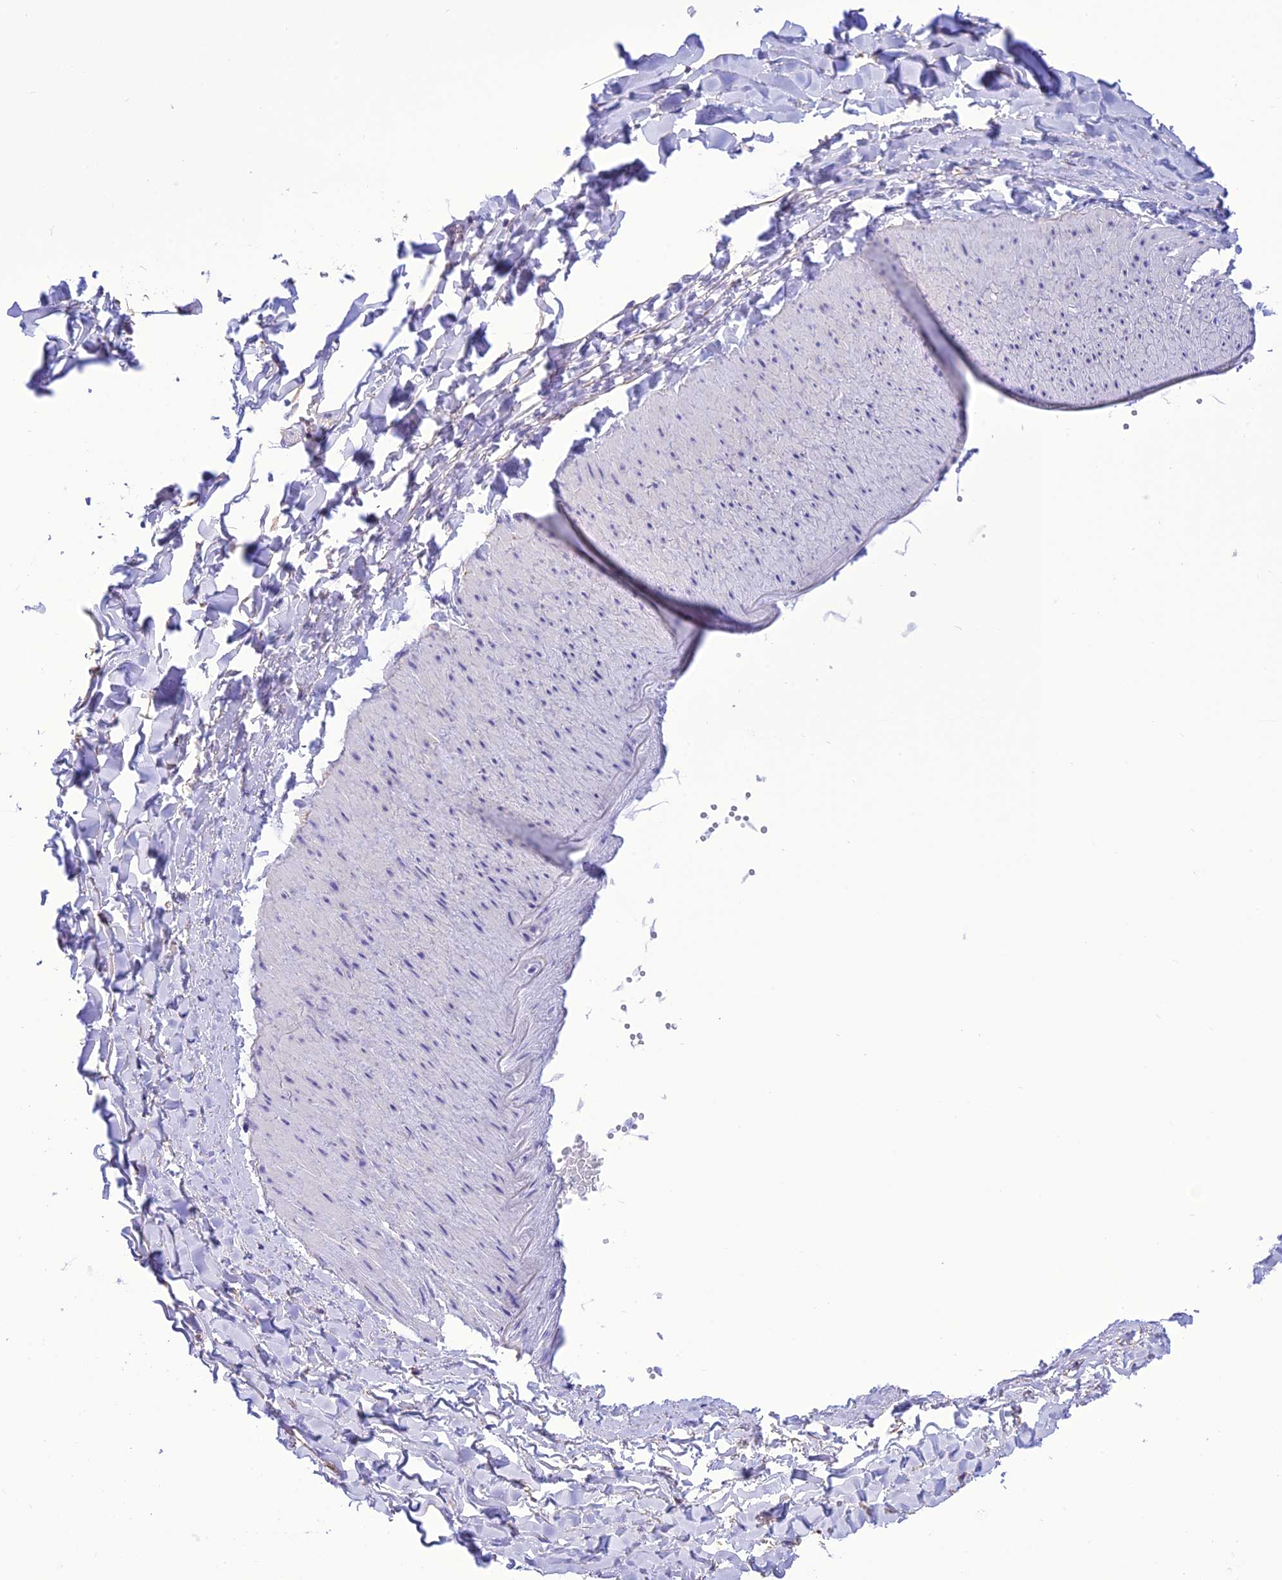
{"staining": {"intensity": "negative", "quantity": "none", "location": "none"}, "tissue": "adipose tissue", "cell_type": "Adipocytes", "image_type": "normal", "snomed": [{"axis": "morphology", "description": "Normal tissue, NOS"}, {"axis": "topography", "description": "Gallbladder"}, {"axis": "topography", "description": "Peripheral nerve tissue"}], "caption": "A histopathology image of human adipose tissue is negative for staining in adipocytes. Brightfield microscopy of immunohistochemistry stained with DAB (brown) and hematoxylin (blue), captured at high magnification.", "gene": "RNF126", "patient": {"sex": "male", "age": 38}}